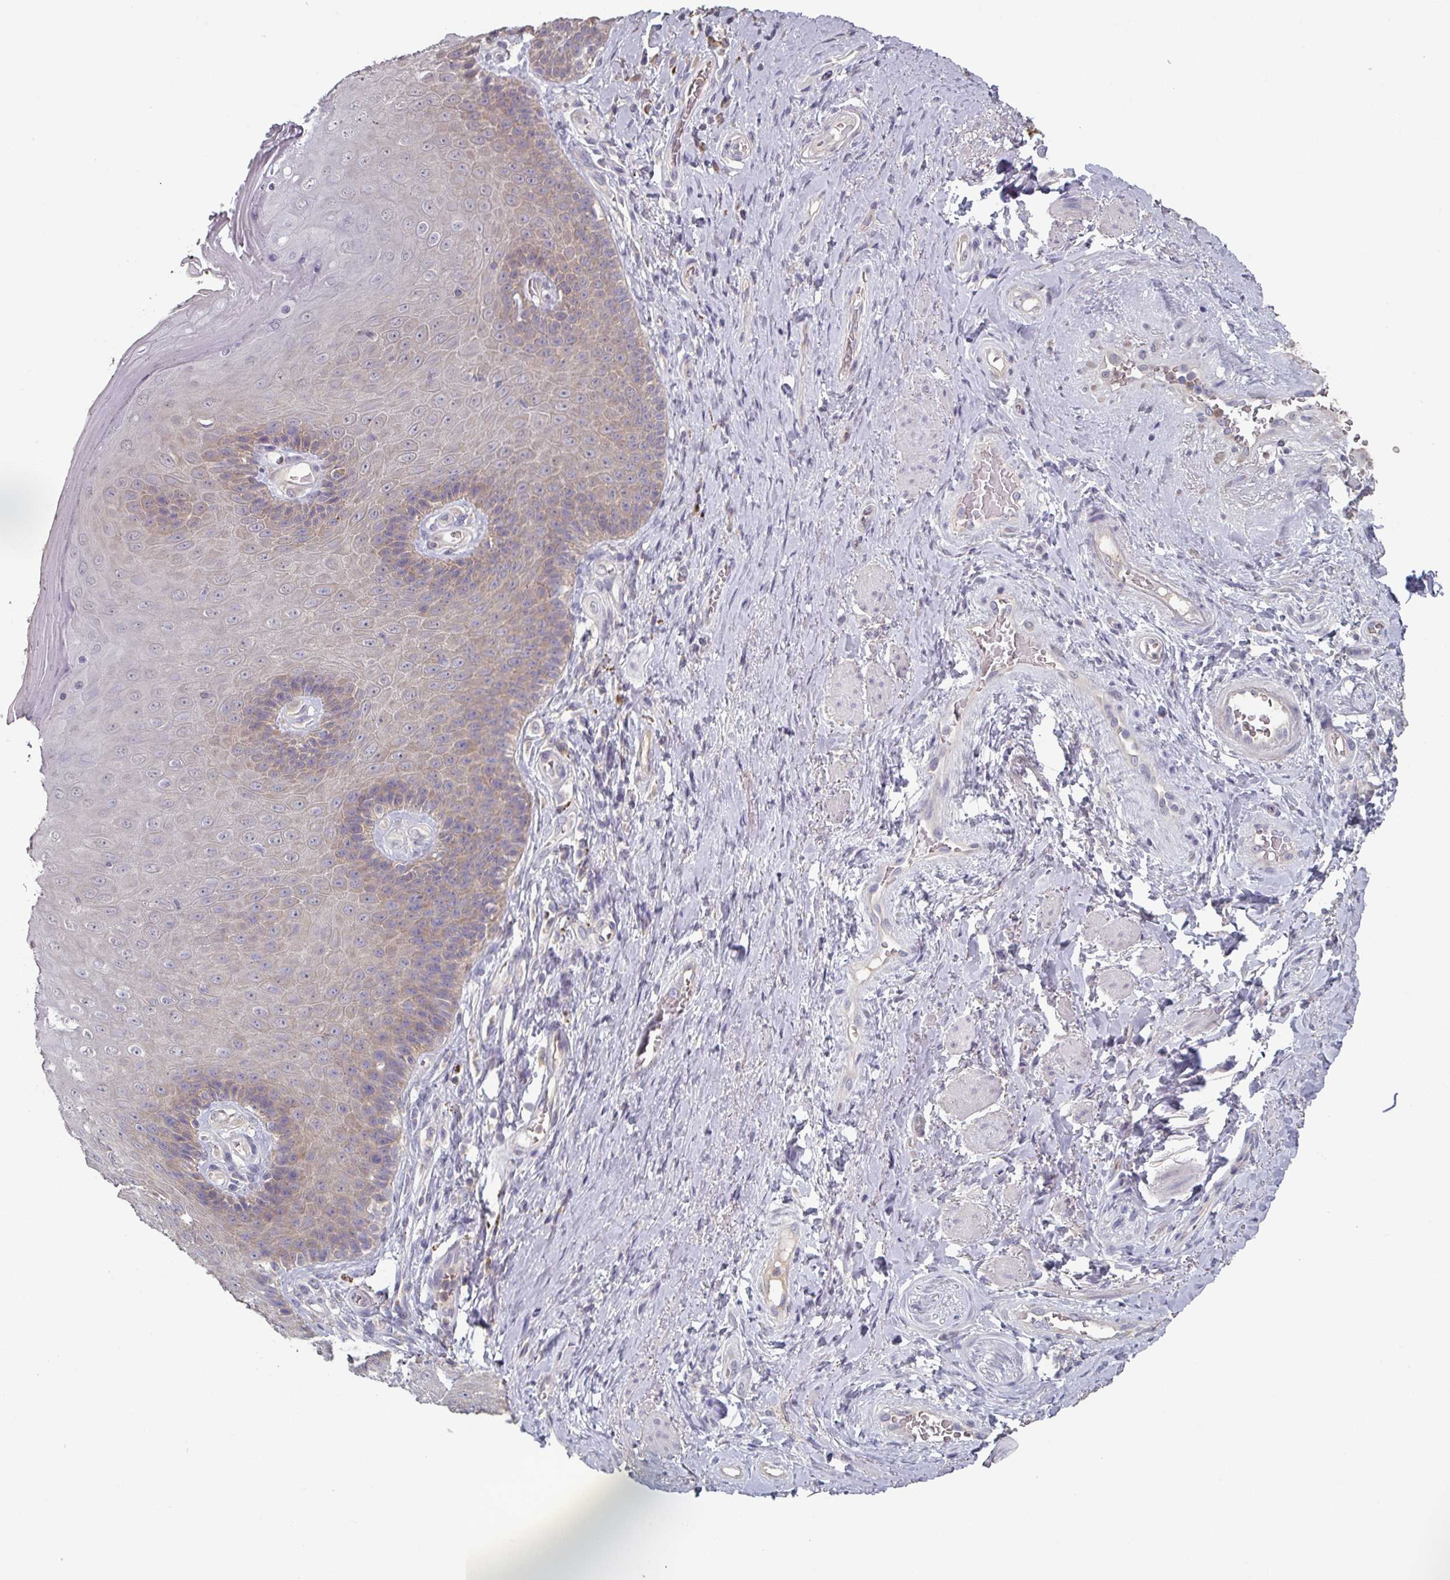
{"staining": {"intensity": "weak", "quantity": "25%-75%", "location": "cytoplasmic/membranous"}, "tissue": "skin", "cell_type": "Epidermal cells", "image_type": "normal", "snomed": [{"axis": "morphology", "description": "Normal tissue, NOS"}, {"axis": "topography", "description": "Anal"}, {"axis": "topography", "description": "Peripheral nerve tissue"}], "caption": "Immunohistochemistry micrograph of benign skin: skin stained using immunohistochemistry (IHC) demonstrates low levels of weak protein expression localized specifically in the cytoplasmic/membranous of epidermal cells, appearing as a cytoplasmic/membranous brown color.", "gene": "PRAMEF7", "patient": {"sex": "male", "age": 53}}